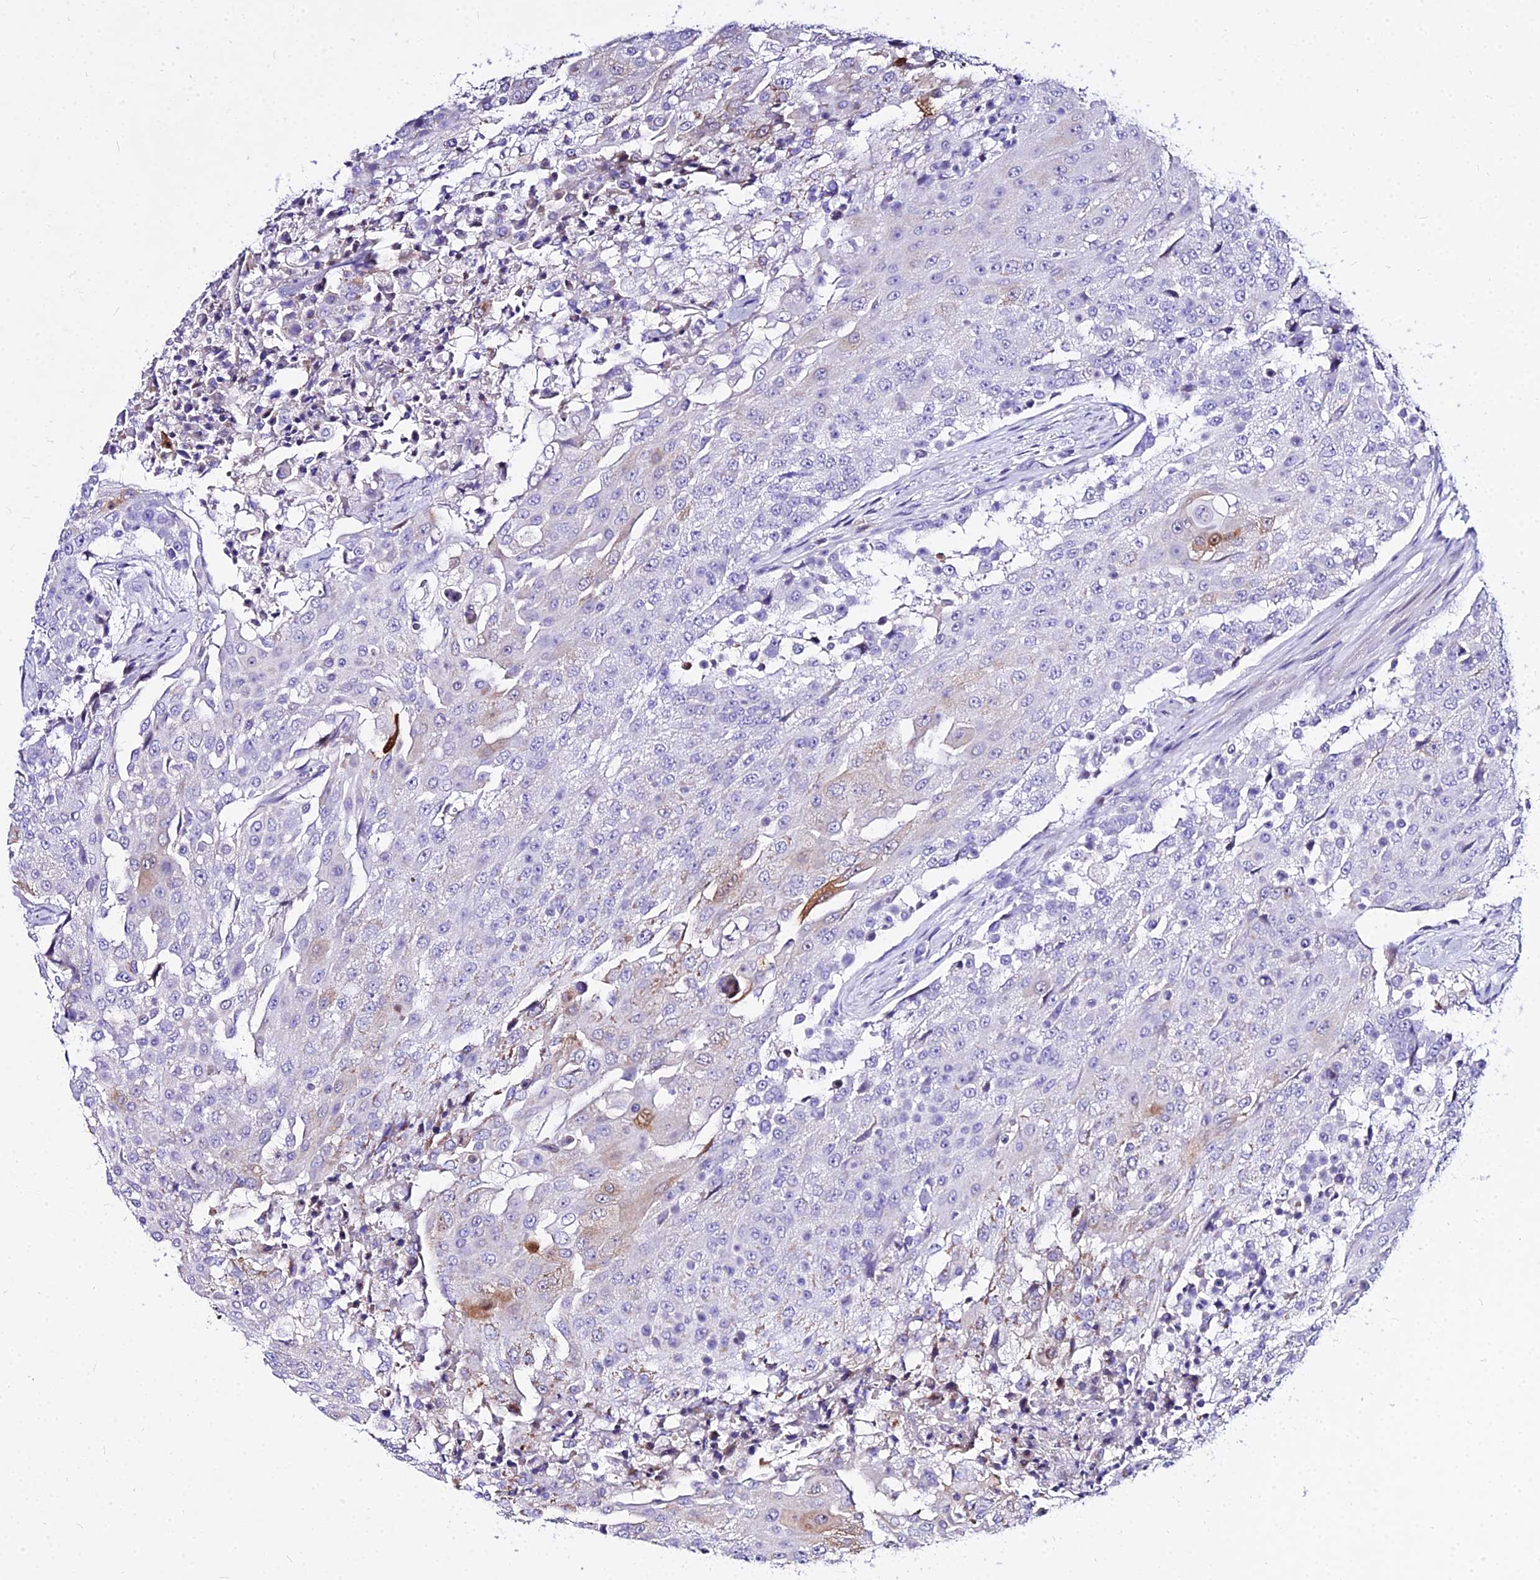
{"staining": {"intensity": "moderate", "quantity": "<25%", "location": "cytoplasmic/membranous,nuclear"}, "tissue": "urothelial cancer", "cell_type": "Tumor cells", "image_type": "cancer", "snomed": [{"axis": "morphology", "description": "Urothelial carcinoma, High grade"}, {"axis": "topography", "description": "Urinary bladder"}], "caption": "Immunohistochemical staining of urothelial cancer exhibits low levels of moderate cytoplasmic/membranous and nuclear staining in approximately <25% of tumor cells.", "gene": "CARD18", "patient": {"sex": "female", "age": 63}}